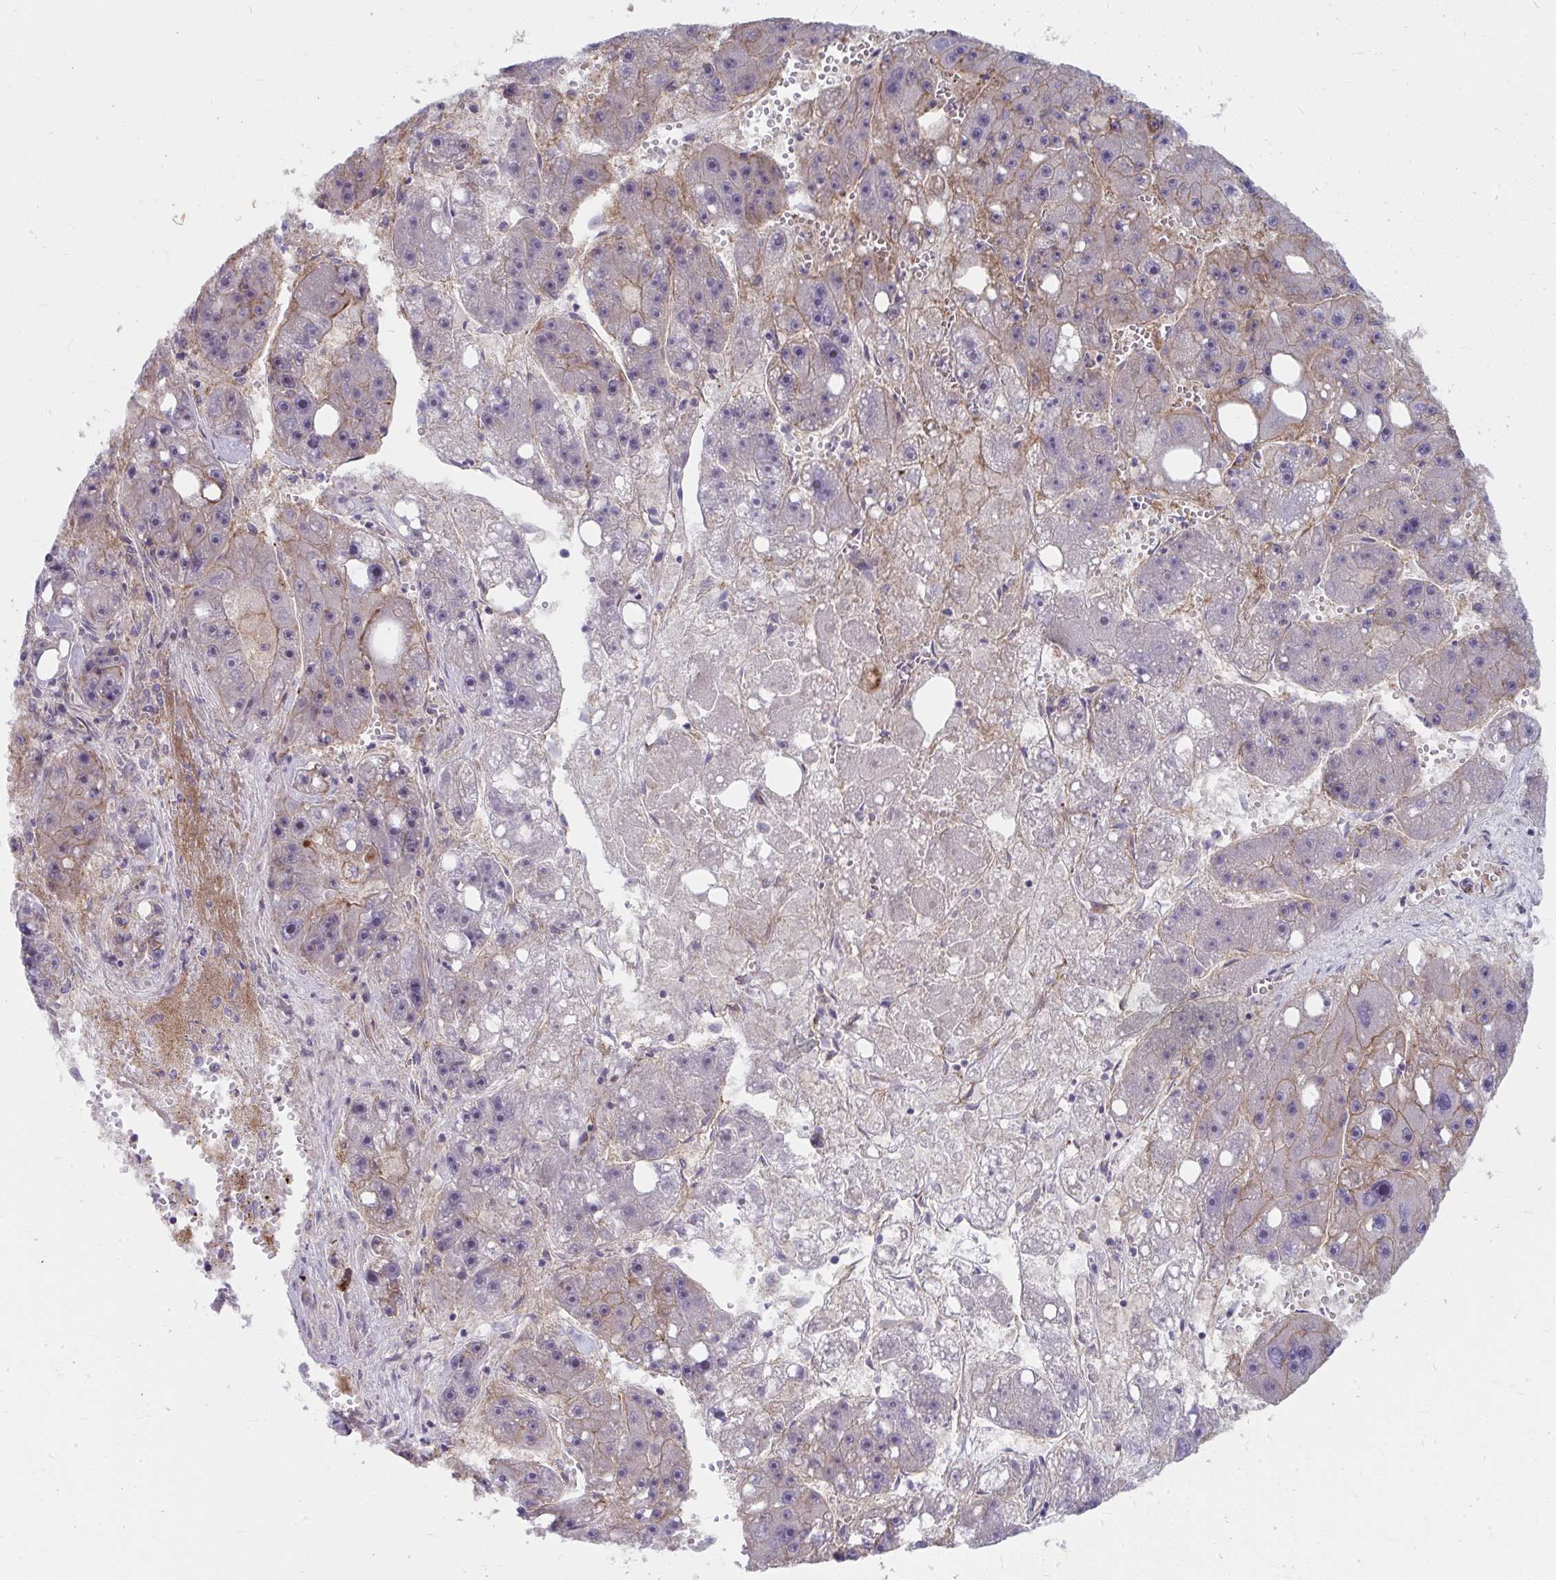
{"staining": {"intensity": "weak", "quantity": "25%-75%", "location": "cytoplasmic/membranous"}, "tissue": "liver cancer", "cell_type": "Tumor cells", "image_type": "cancer", "snomed": [{"axis": "morphology", "description": "Carcinoma, Hepatocellular, NOS"}, {"axis": "topography", "description": "Liver"}], "caption": "Immunohistochemical staining of human liver hepatocellular carcinoma exhibits weak cytoplasmic/membranous protein staining in approximately 25%-75% of tumor cells.", "gene": "MUS81", "patient": {"sex": "female", "age": 61}}